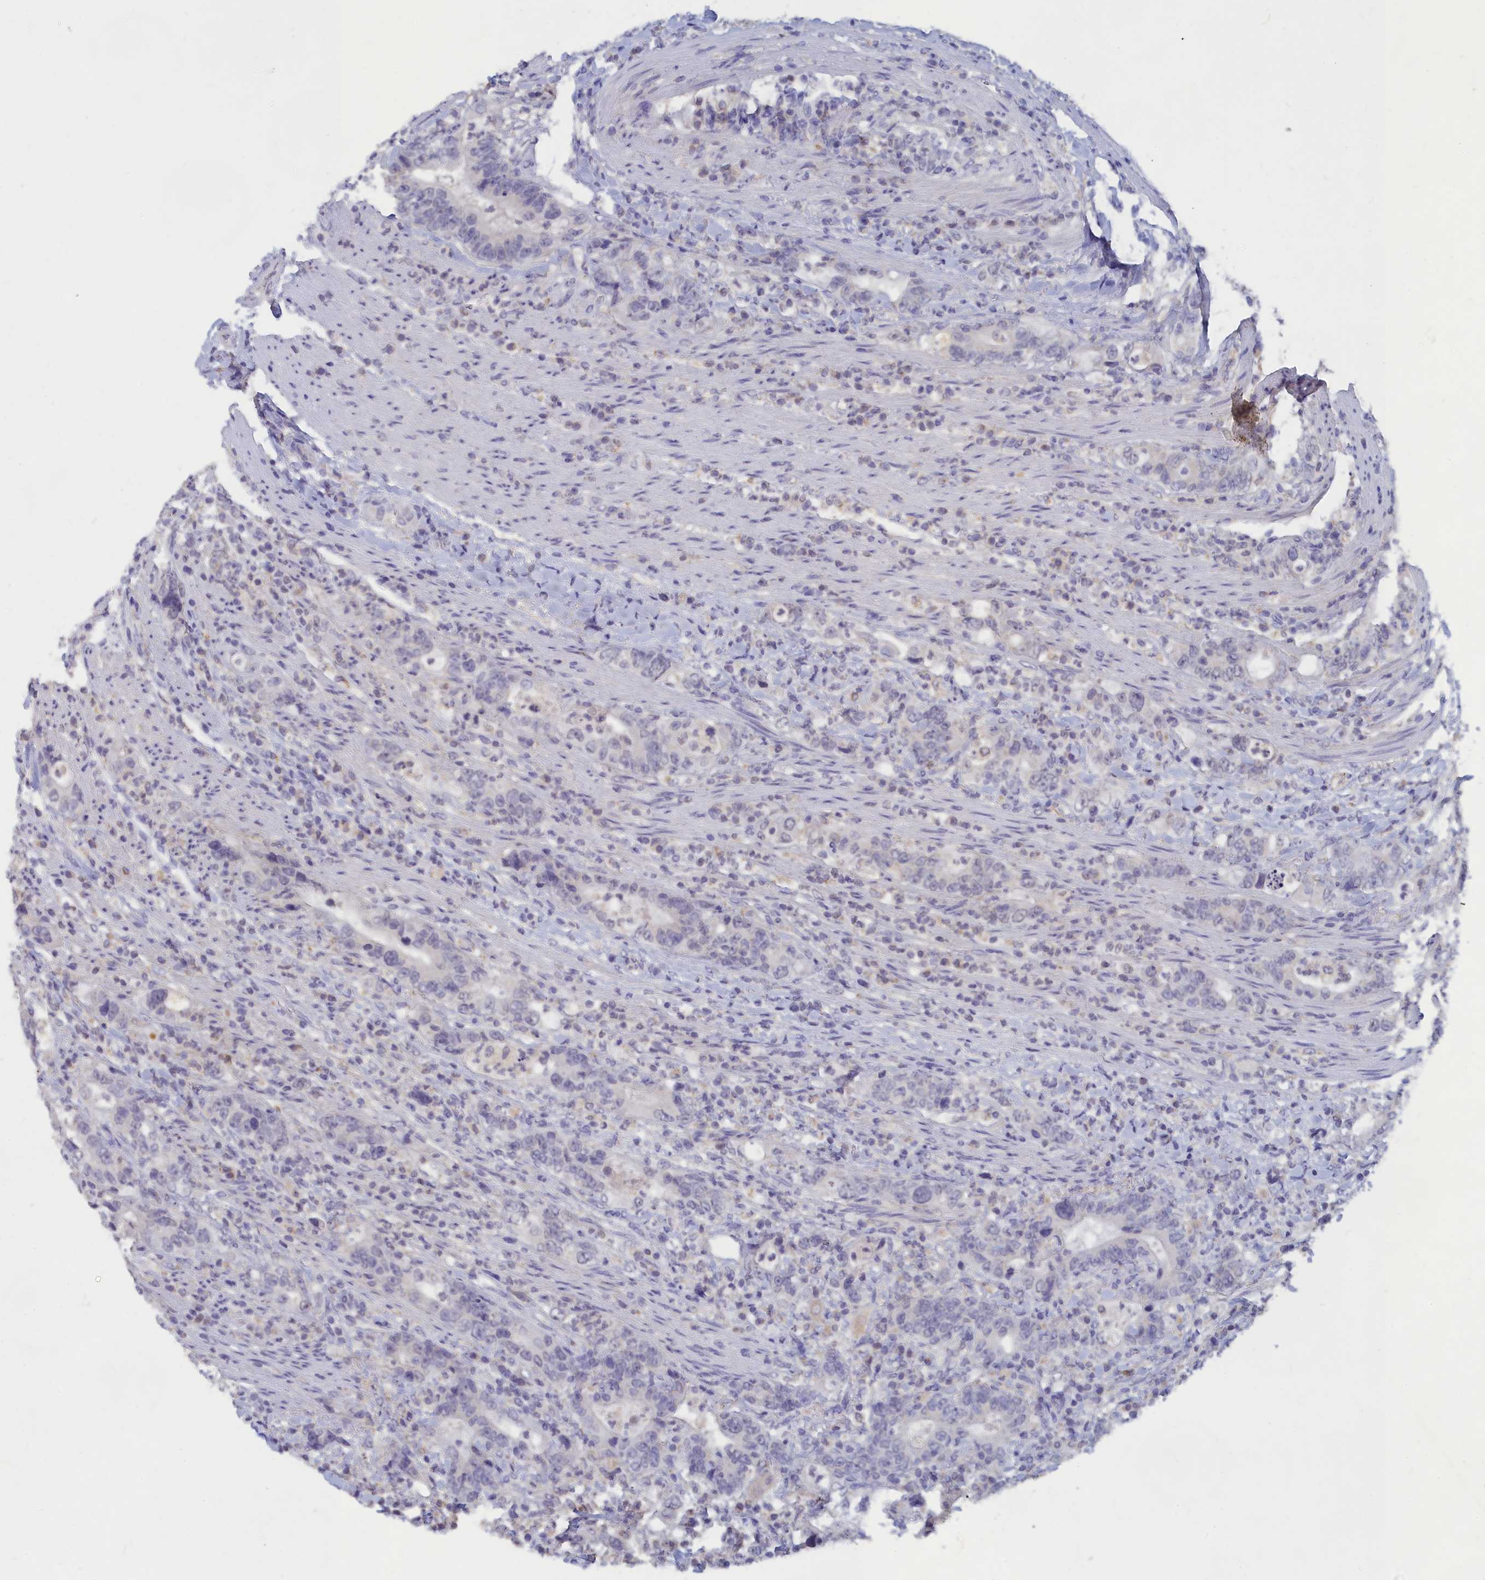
{"staining": {"intensity": "negative", "quantity": "none", "location": "none"}, "tissue": "colorectal cancer", "cell_type": "Tumor cells", "image_type": "cancer", "snomed": [{"axis": "morphology", "description": "Adenocarcinoma, NOS"}, {"axis": "topography", "description": "Colon"}], "caption": "Tumor cells are negative for protein expression in human colorectal cancer.", "gene": "LRIF1", "patient": {"sex": "female", "age": 75}}